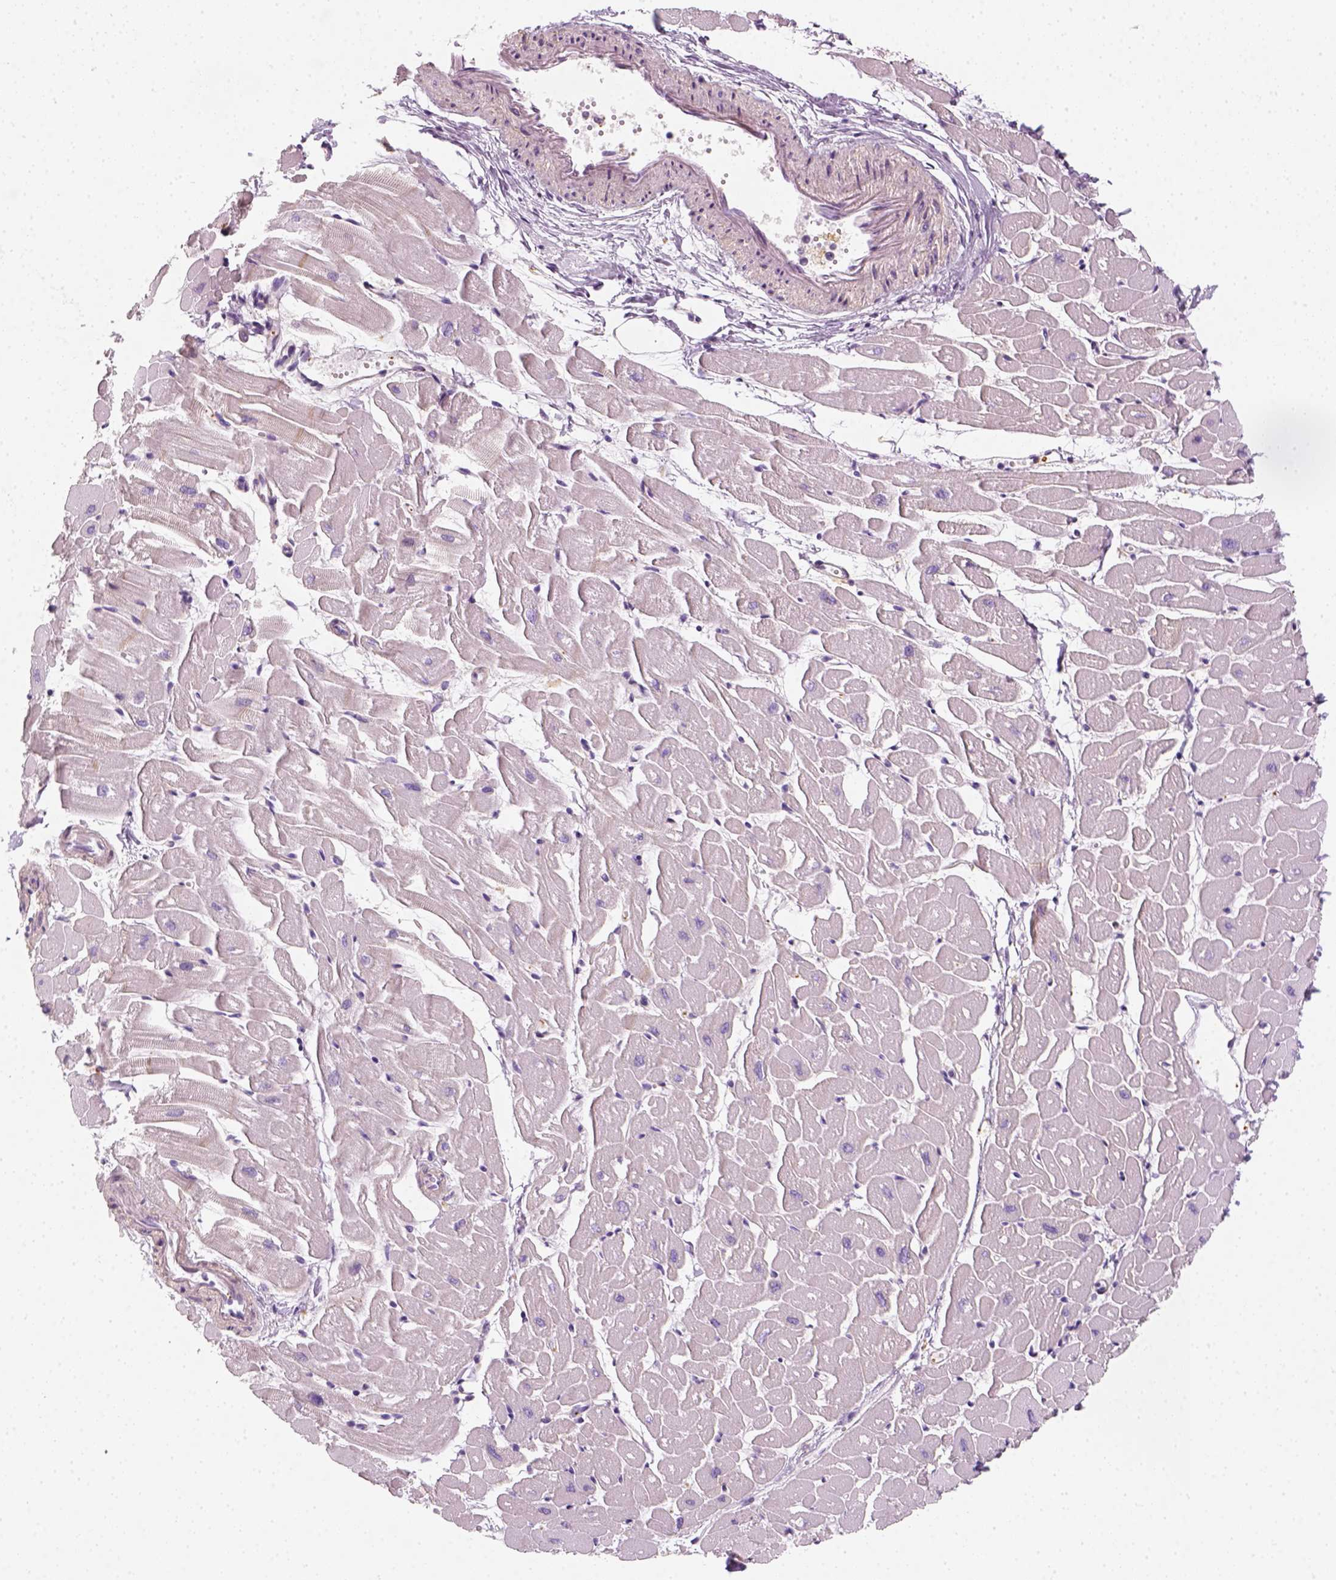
{"staining": {"intensity": "negative", "quantity": "none", "location": "none"}, "tissue": "heart muscle", "cell_type": "Cardiomyocytes", "image_type": "normal", "snomed": [{"axis": "morphology", "description": "Normal tissue, NOS"}, {"axis": "topography", "description": "Heart"}], "caption": "Cardiomyocytes are negative for protein expression in unremarkable human heart muscle. (DAB (3,3'-diaminobenzidine) immunohistochemistry visualized using brightfield microscopy, high magnification).", "gene": "FAM163B", "patient": {"sex": "male", "age": 57}}